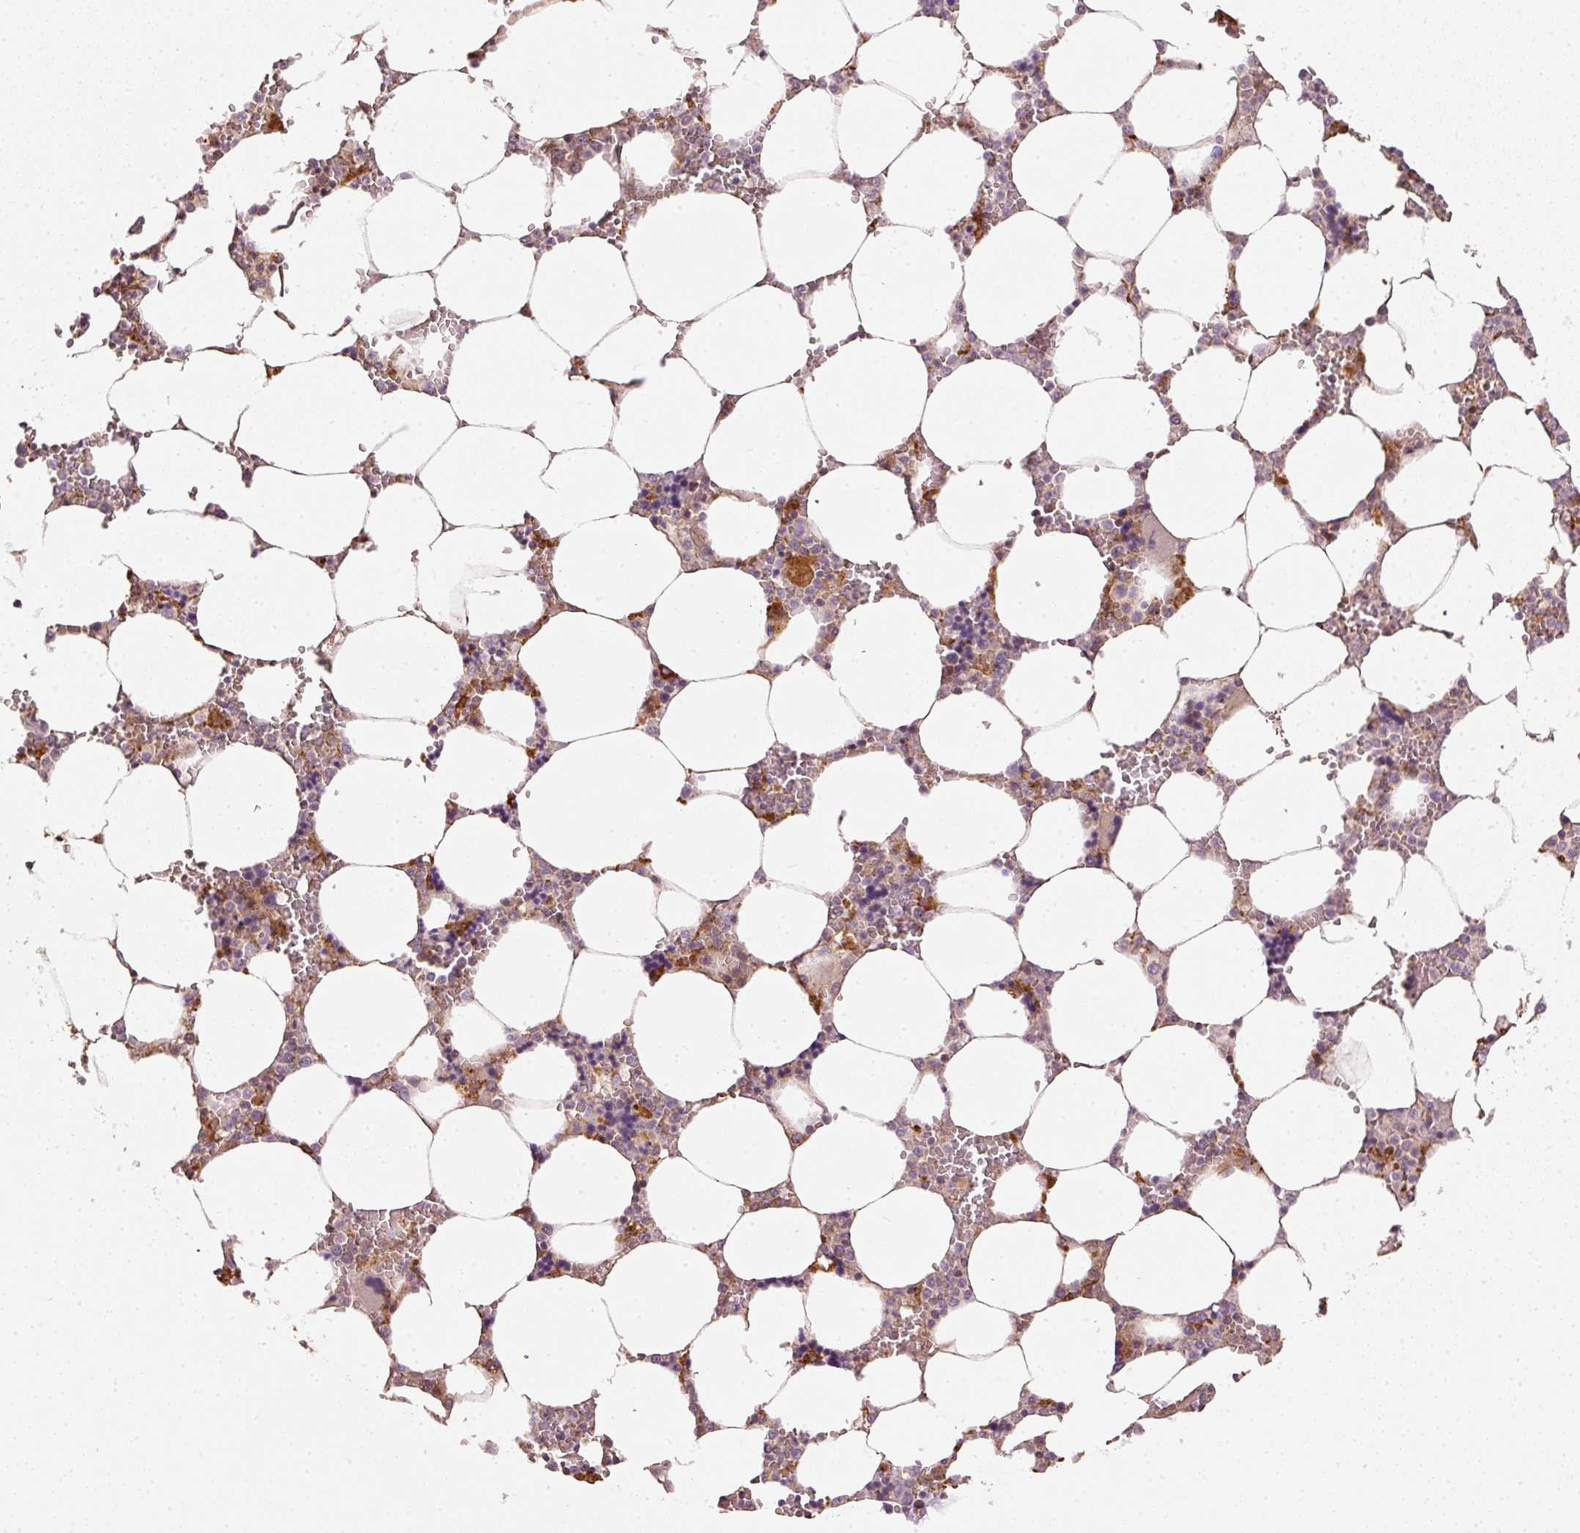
{"staining": {"intensity": "moderate", "quantity": "<25%", "location": "cytoplasmic/membranous"}, "tissue": "bone marrow", "cell_type": "Hematopoietic cells", "image_type": "normal", "snomed": [{"axis": "morphology", "description": "Normal tissue, NOS"}, {"axis": "topography", "description": "Bone marrow"}], "caption": "A low amount of moderate cytoplasmic/membranous staining is seen in about <25% of hematopoietic cells in normal bone marrow.", "gene": "MTHFD1L", "patient": {"sex": "male", "age": 64}}